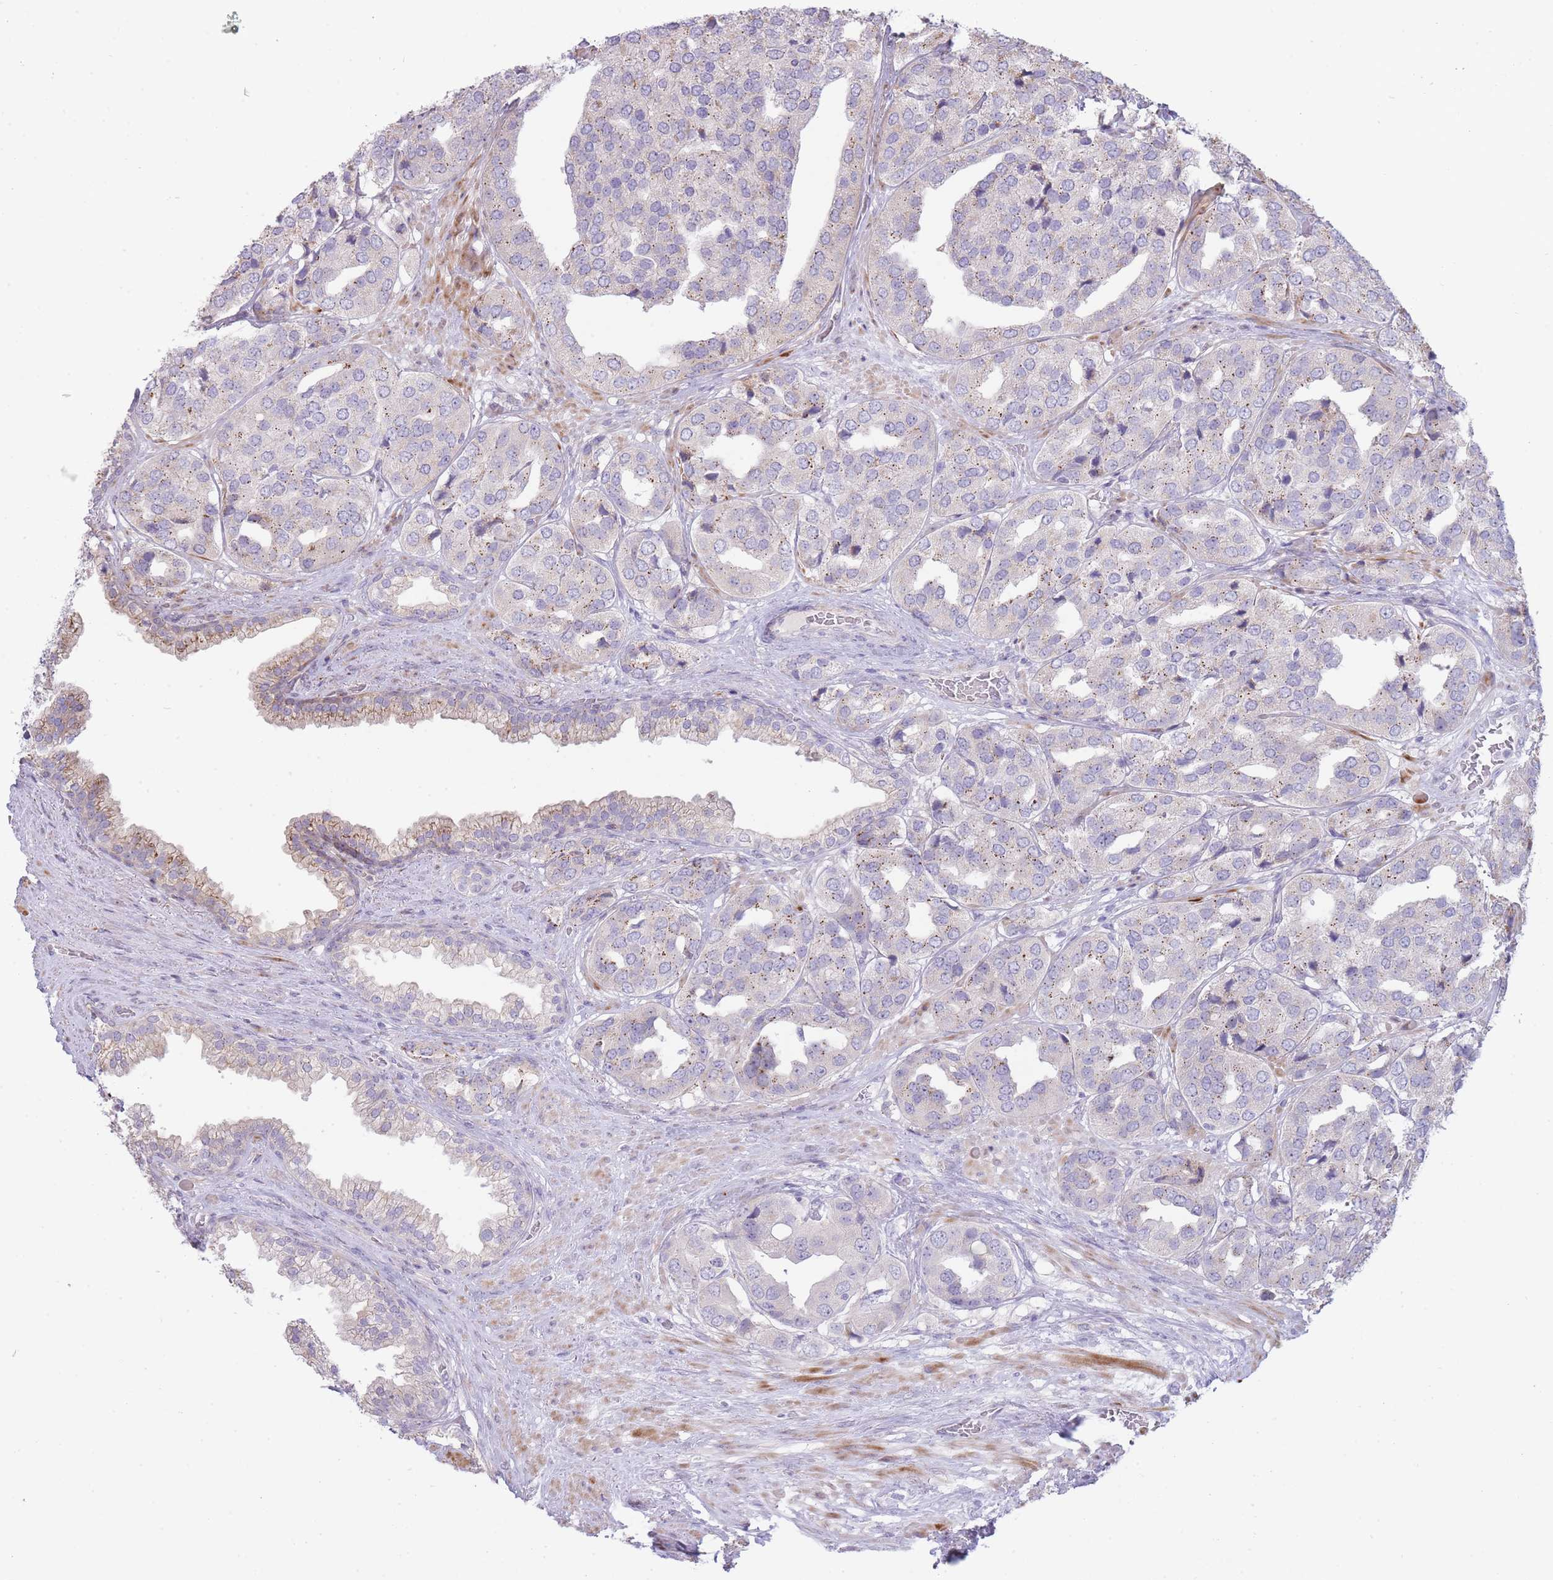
{"staining": {"intensity": "negative", "quantity": "none", "location": "none"}, "tissue": "prostate cancer", "cell_type": "Tumor cells", "image_type": "cancer", "snomed": [{"axis": "morphology", "description": "Adenocarcinoma, High grade"}, {"axis": "topography", "description": "Prostate"}], "caption": "Prostate cancer (adenocarcinoma (high-grade)) stained for a protein using immunohistochemistry displays no expression tumor cells.", "gene": "PPP3R2", "patient": {"sex": "male", "age": 63}}